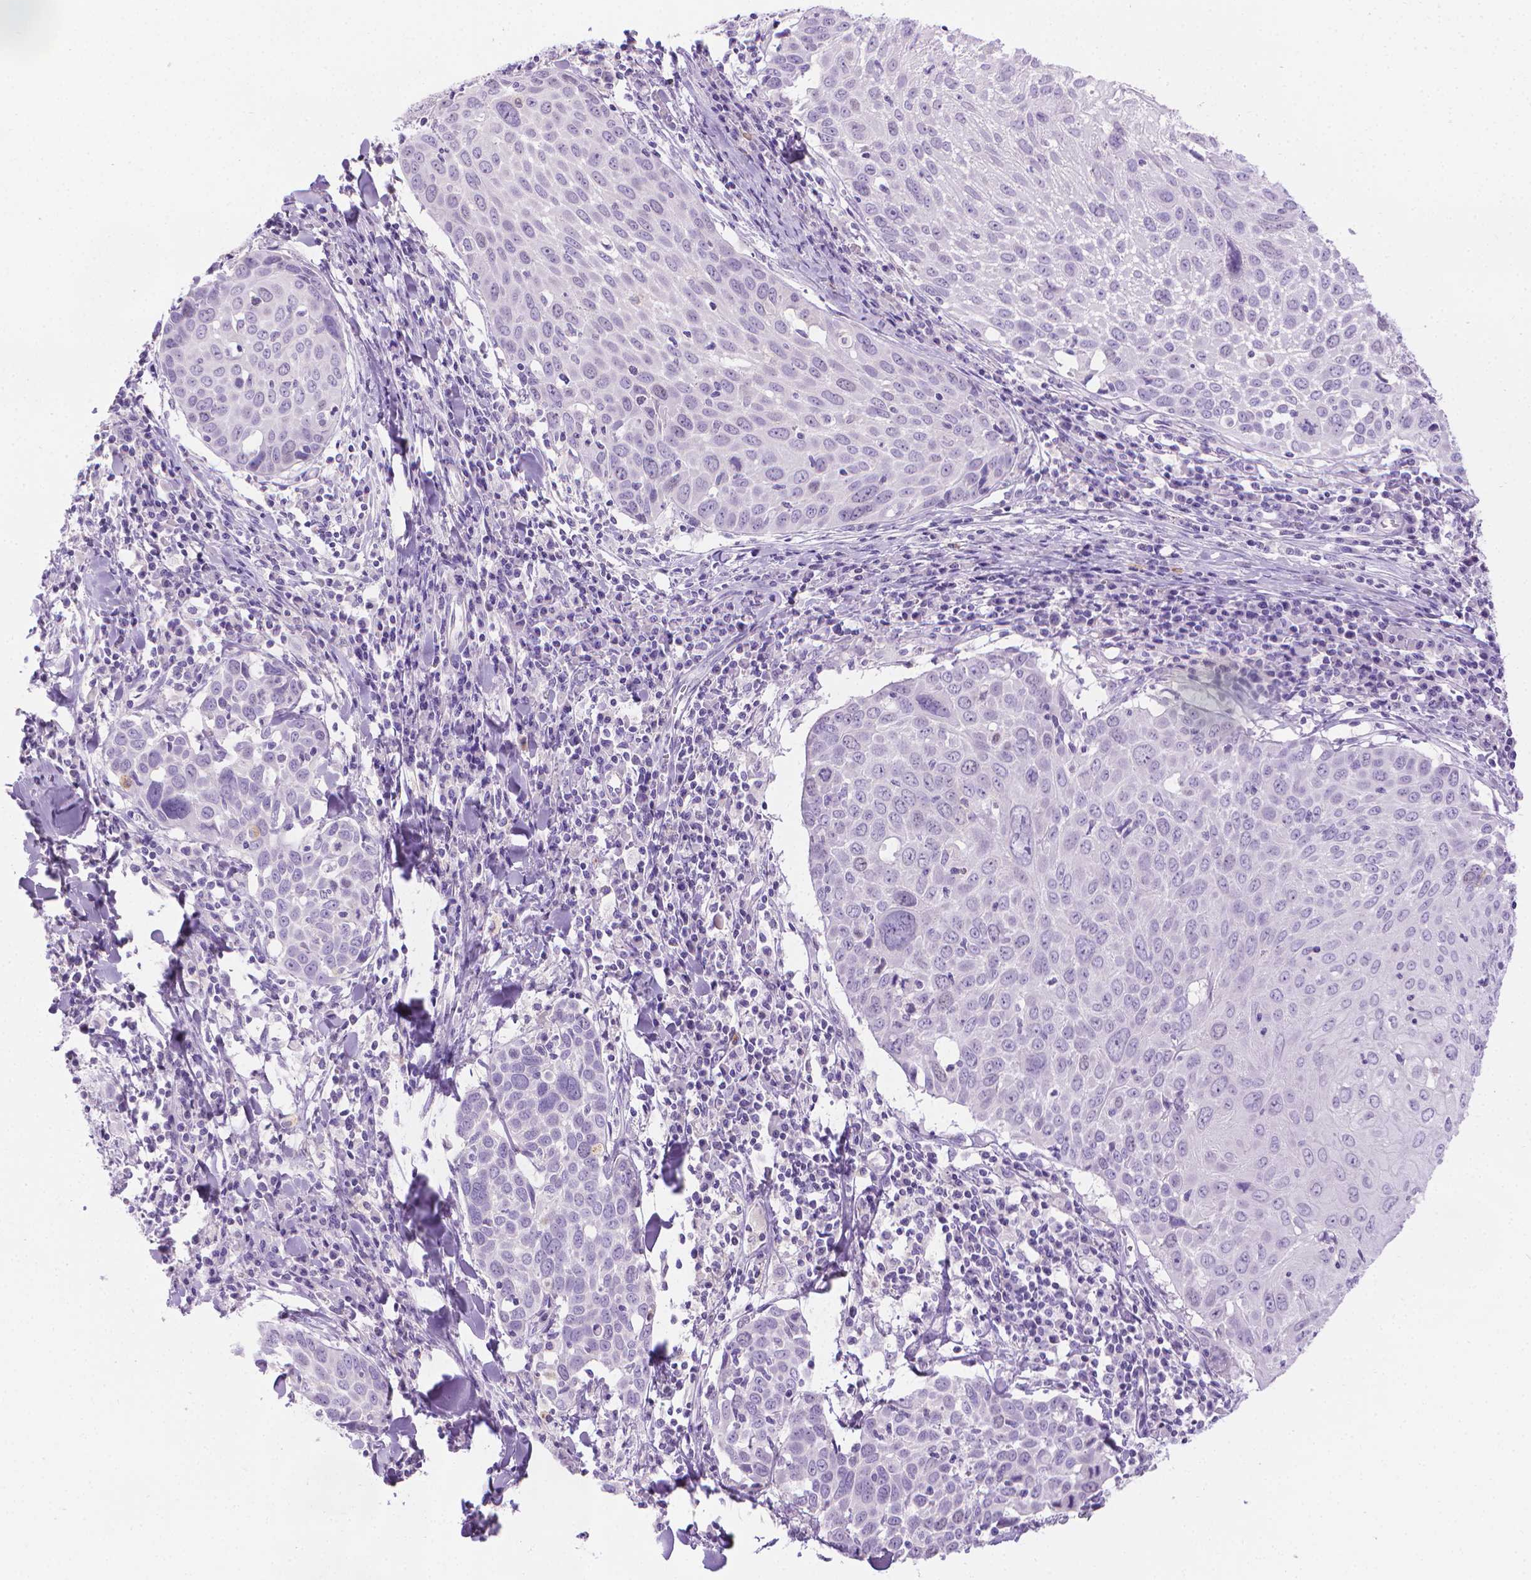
{"staining": {"intensity": "negative", "quantity": "none", "location": "none"}, "tissue": "lung cancer", "cell_type": "Tumor cells", "image_type": "cancer", "snomed": [{"axis": "morphology", "description": "Squamous cell carcinoma, NOS"}, {"axis": "topography", "description": "Lung"}], "caption": "The image displays no significant staining in tumor cells of lung cancer (squamous cell carcinoma).", "gene": "SPAG6", "patient": {"sex": "male", "age": 57}}